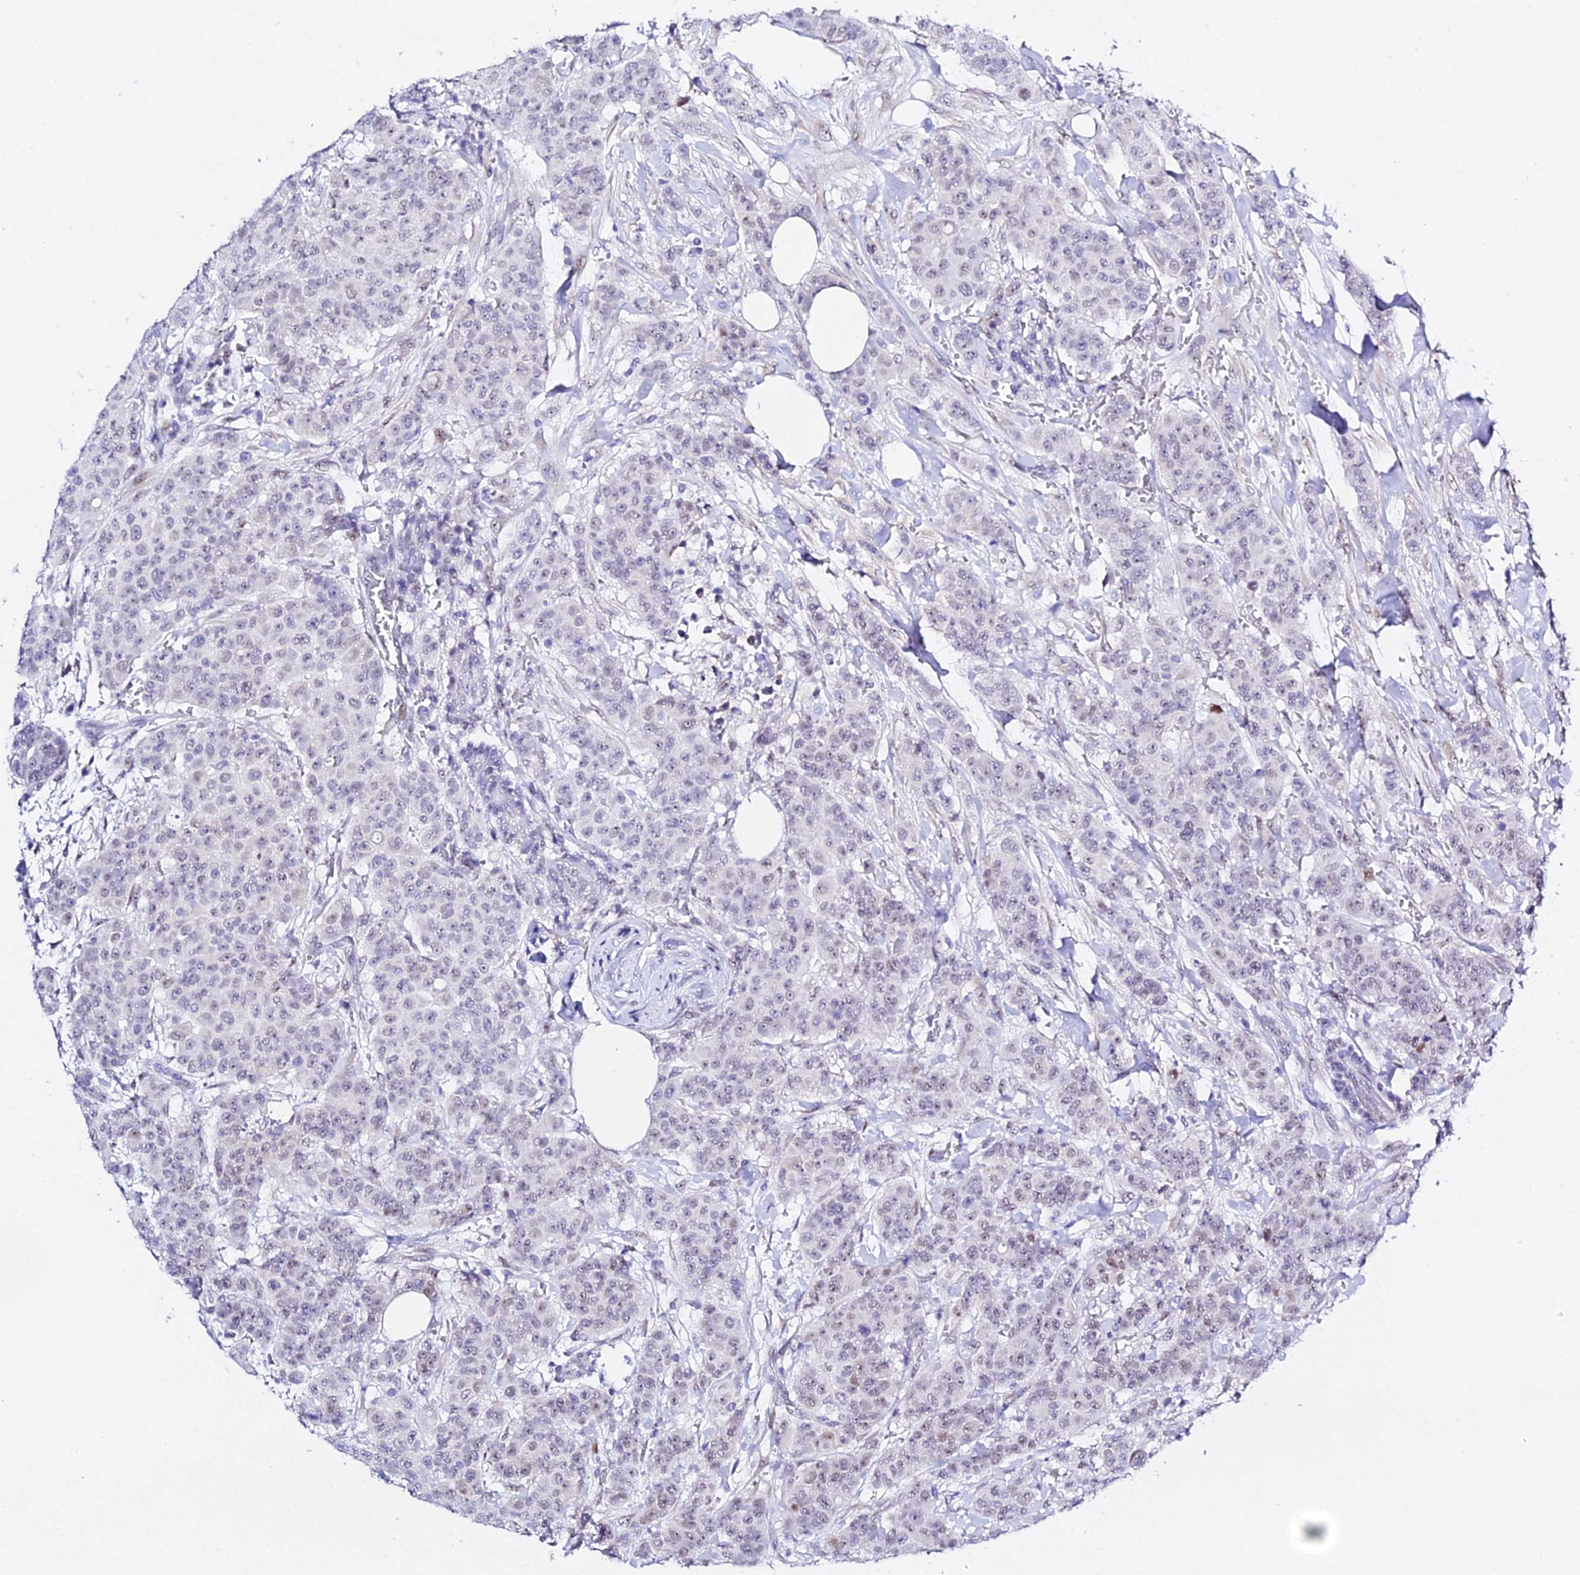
{"staining": {"intensity": "negative", "quantity": "none", "location": "none"}, "tissue": "breast cancer", "cell_type": "Tumor cells", "image_type": "cancer", "snomed": [{"axis": "morphology", "description": "Duct carcinoma"}, {"axis": "topography", "description": "Breast"}], "caption": "Tumor cells show no significant positivity in breast cancer (infiltrating ductal carcinoma). (Brightfield microscopy of DAB IHC at high magnification).", "gene": "POFUT2", "patient": {"sex": "female", "age": 40}}